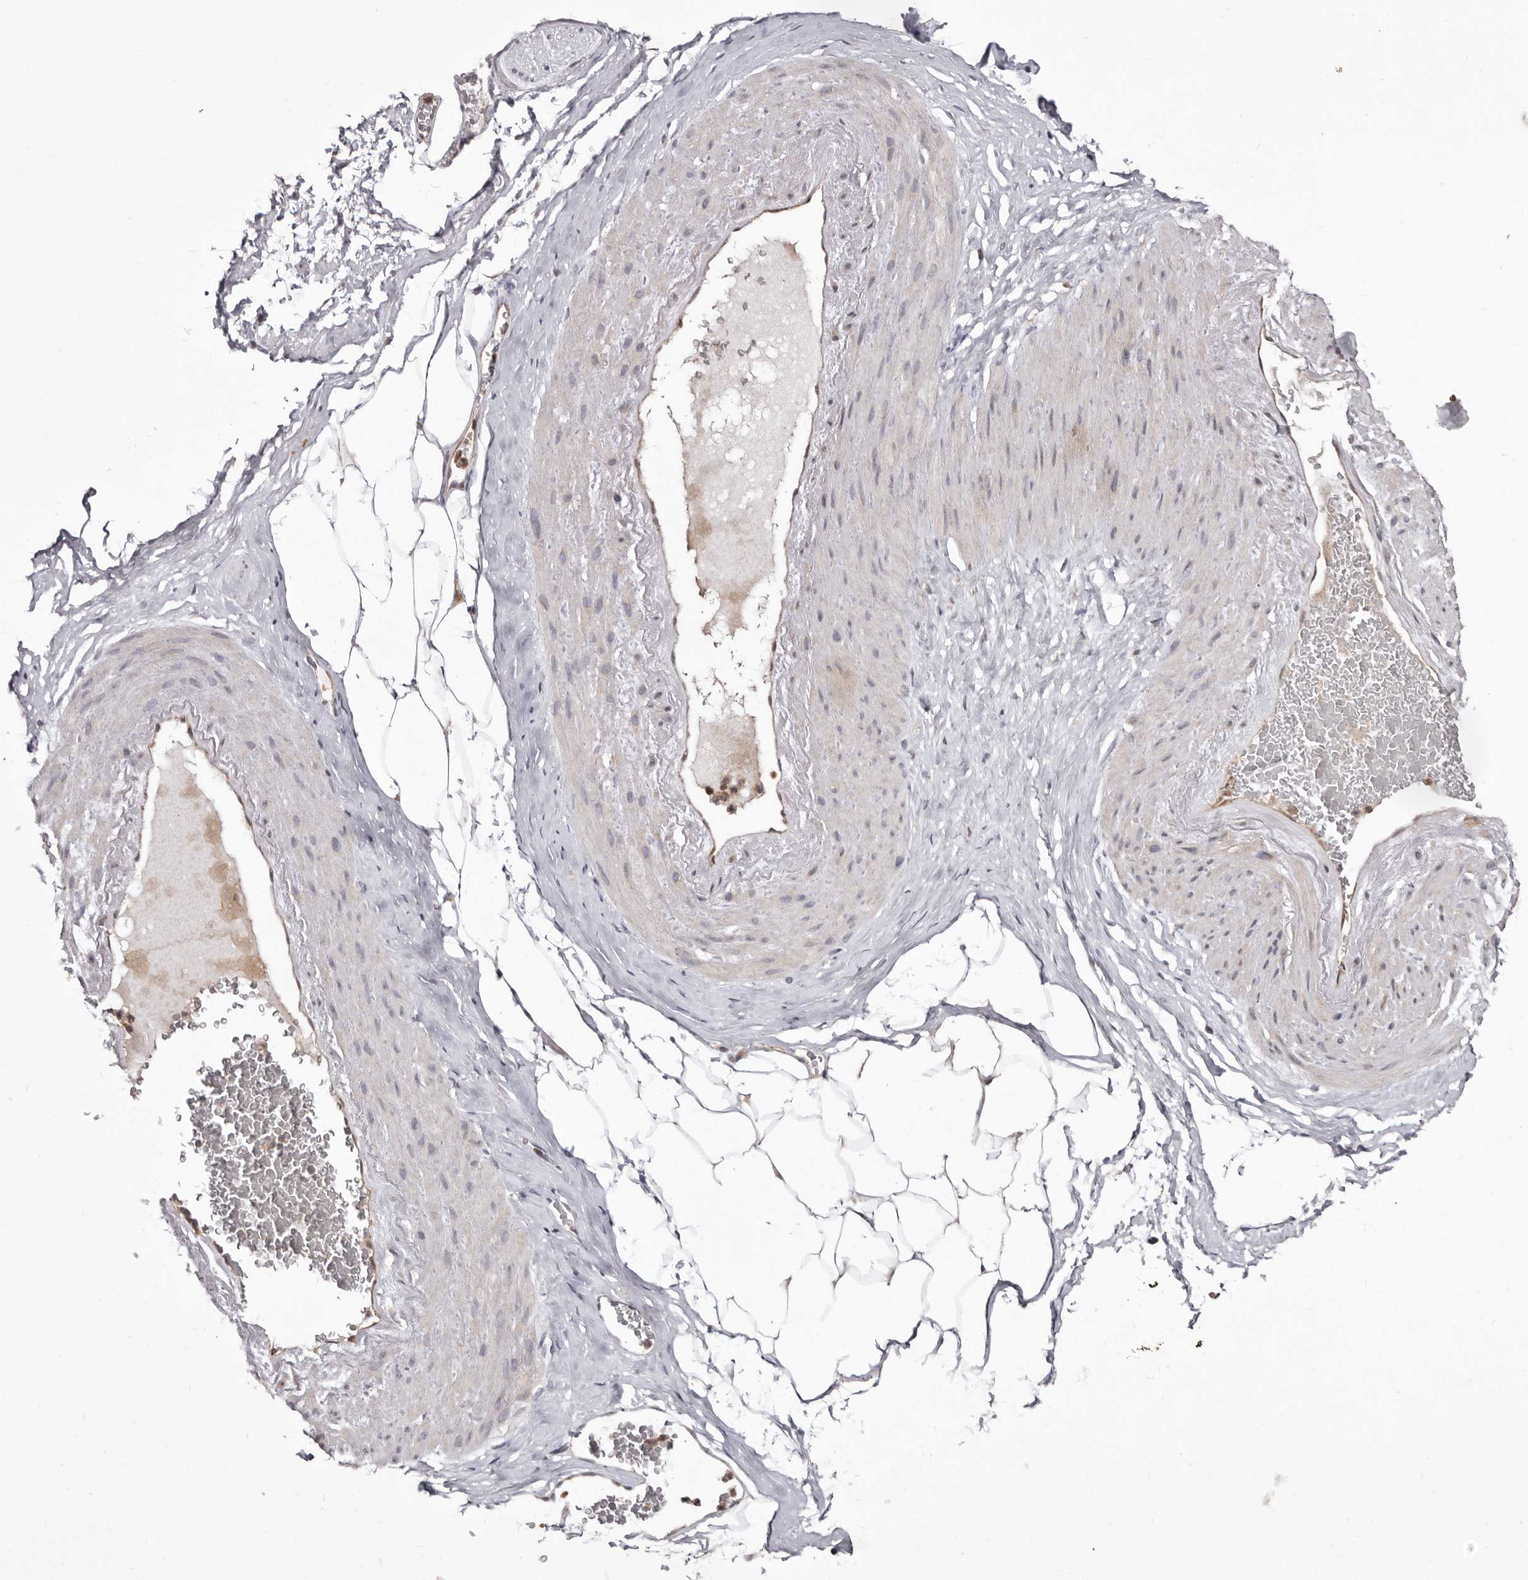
{"staining": {"intensity": "negative", "quantity": "none", "location": "none"}, "tissue": "adipose tissue", "cell_type": "Adipocytes", "image_type": "normal", "snomed": [{"axis": "morphology", "description": "Normal tissue, NOS"}, {"axis": "morphology", "description": "Adenocarcinoma, Low grade"}, {"axis": "topography", "description": "Prostate"}, {"axis": "topography", "description": "Peripheral nerve tissue"}], "caption": "This is an immunohistochemistry image of normal adipose tissue. There is no expression in adipocytes.", "gene": "GLRX3", "patient": {"sex": "male", "age": 63}}